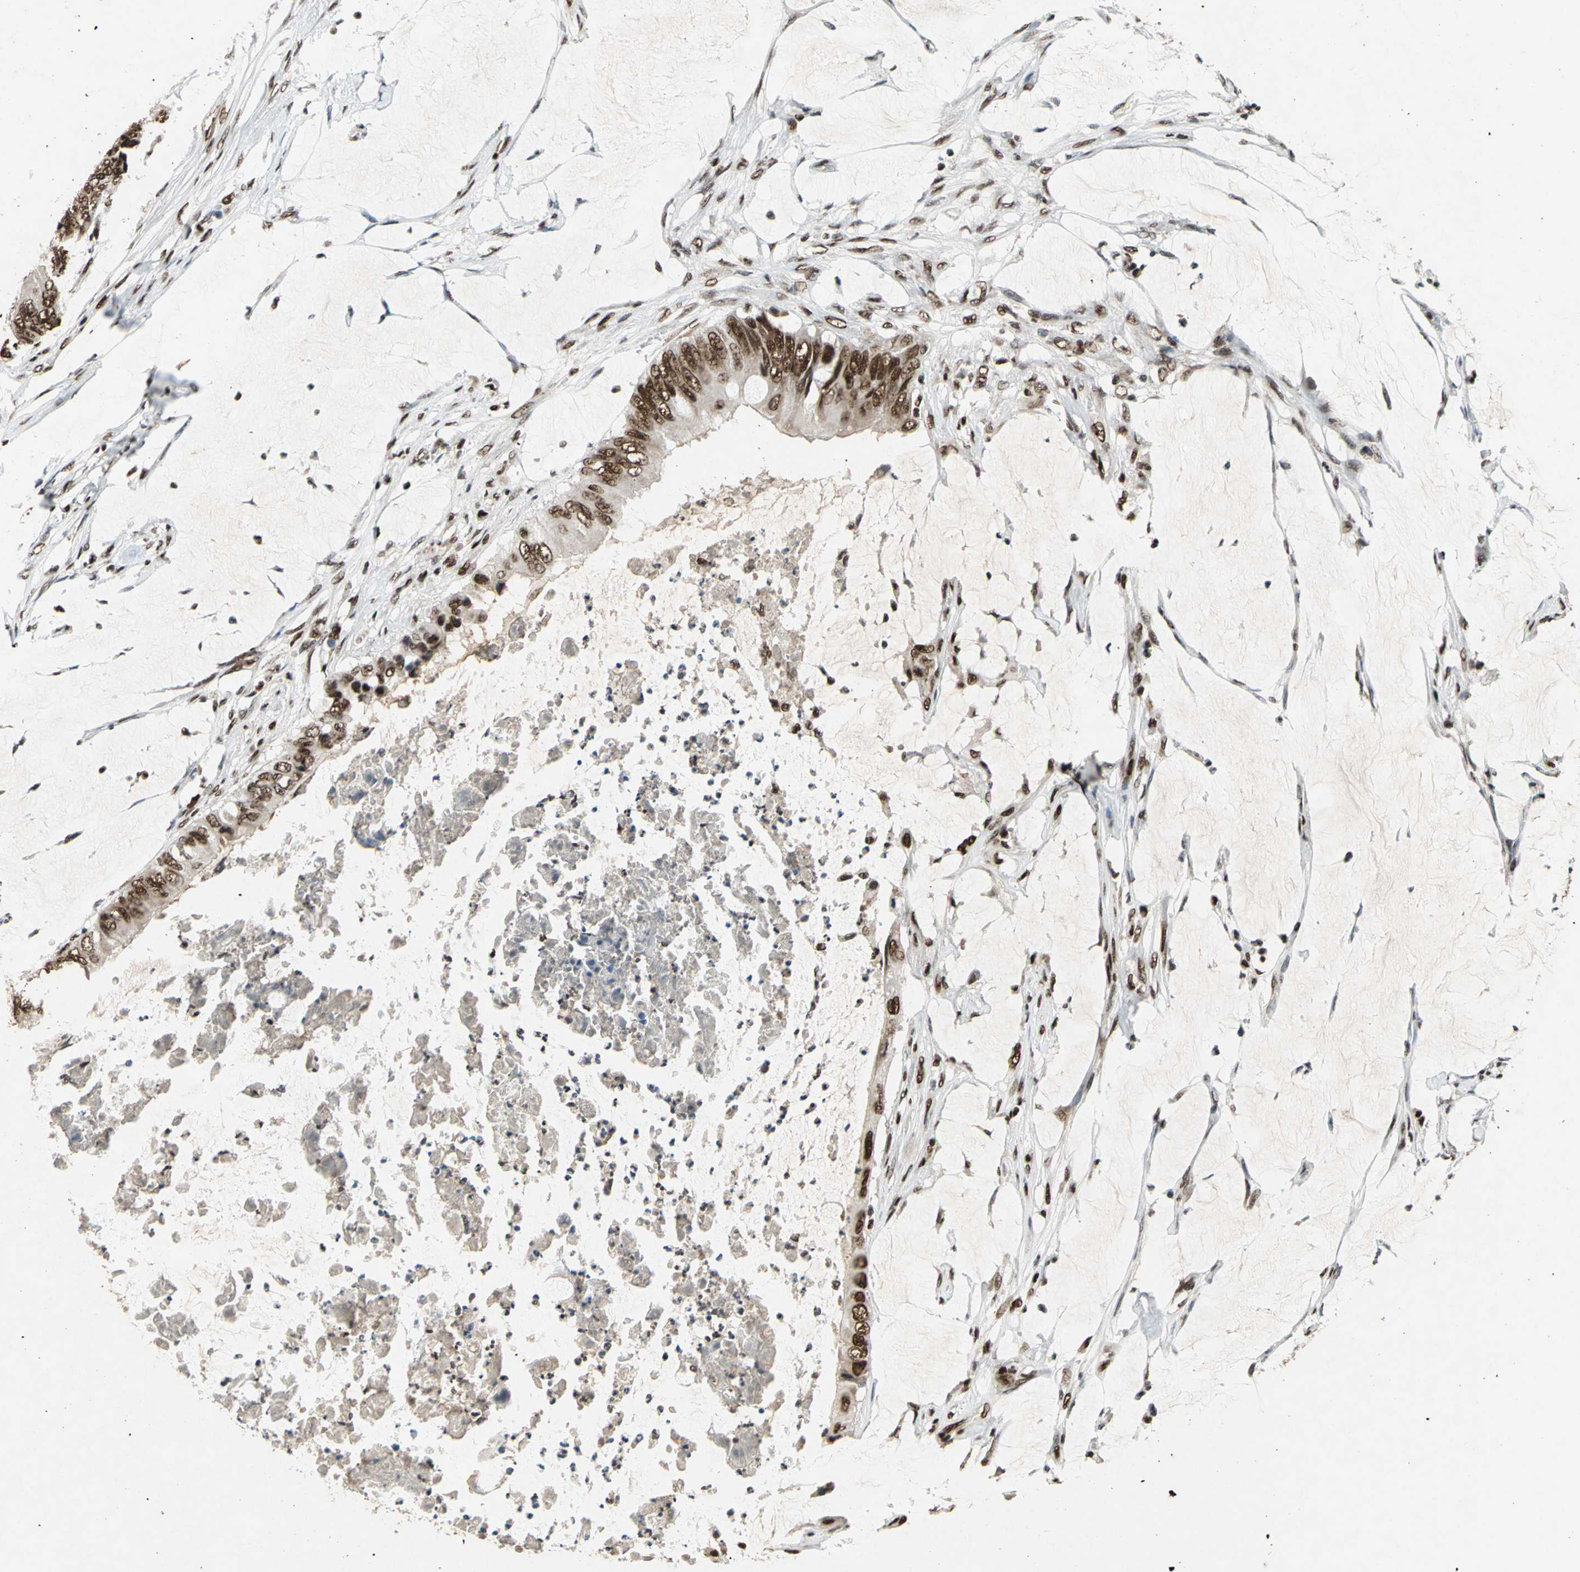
{"staining": {"intensity": "strong", "quantity": ">75%", "location": "nuclear"}, "tissue": "colorectal cancer", "cell_type": "Tumor cells", "image_type": "cancer", "snomed": [{"axis": "morphology", "description": "Normal tissue, NOS"}, {"axis": "morphology", "description": "Adenocarcinoma, NOS"}, {"axis": "topography", "description": "Rectum"}, {"axis": "topography", "description": "Peripheral nerve tissue"}], "caption": "About >75% of tumor cells in human colorectal cancer (adenocarcinoma) show strong nuclear protein staining as visualized by brown immunohistochemical staining.", "gene": "MTA2", "patient": {"sex": "female", "age": 77}}